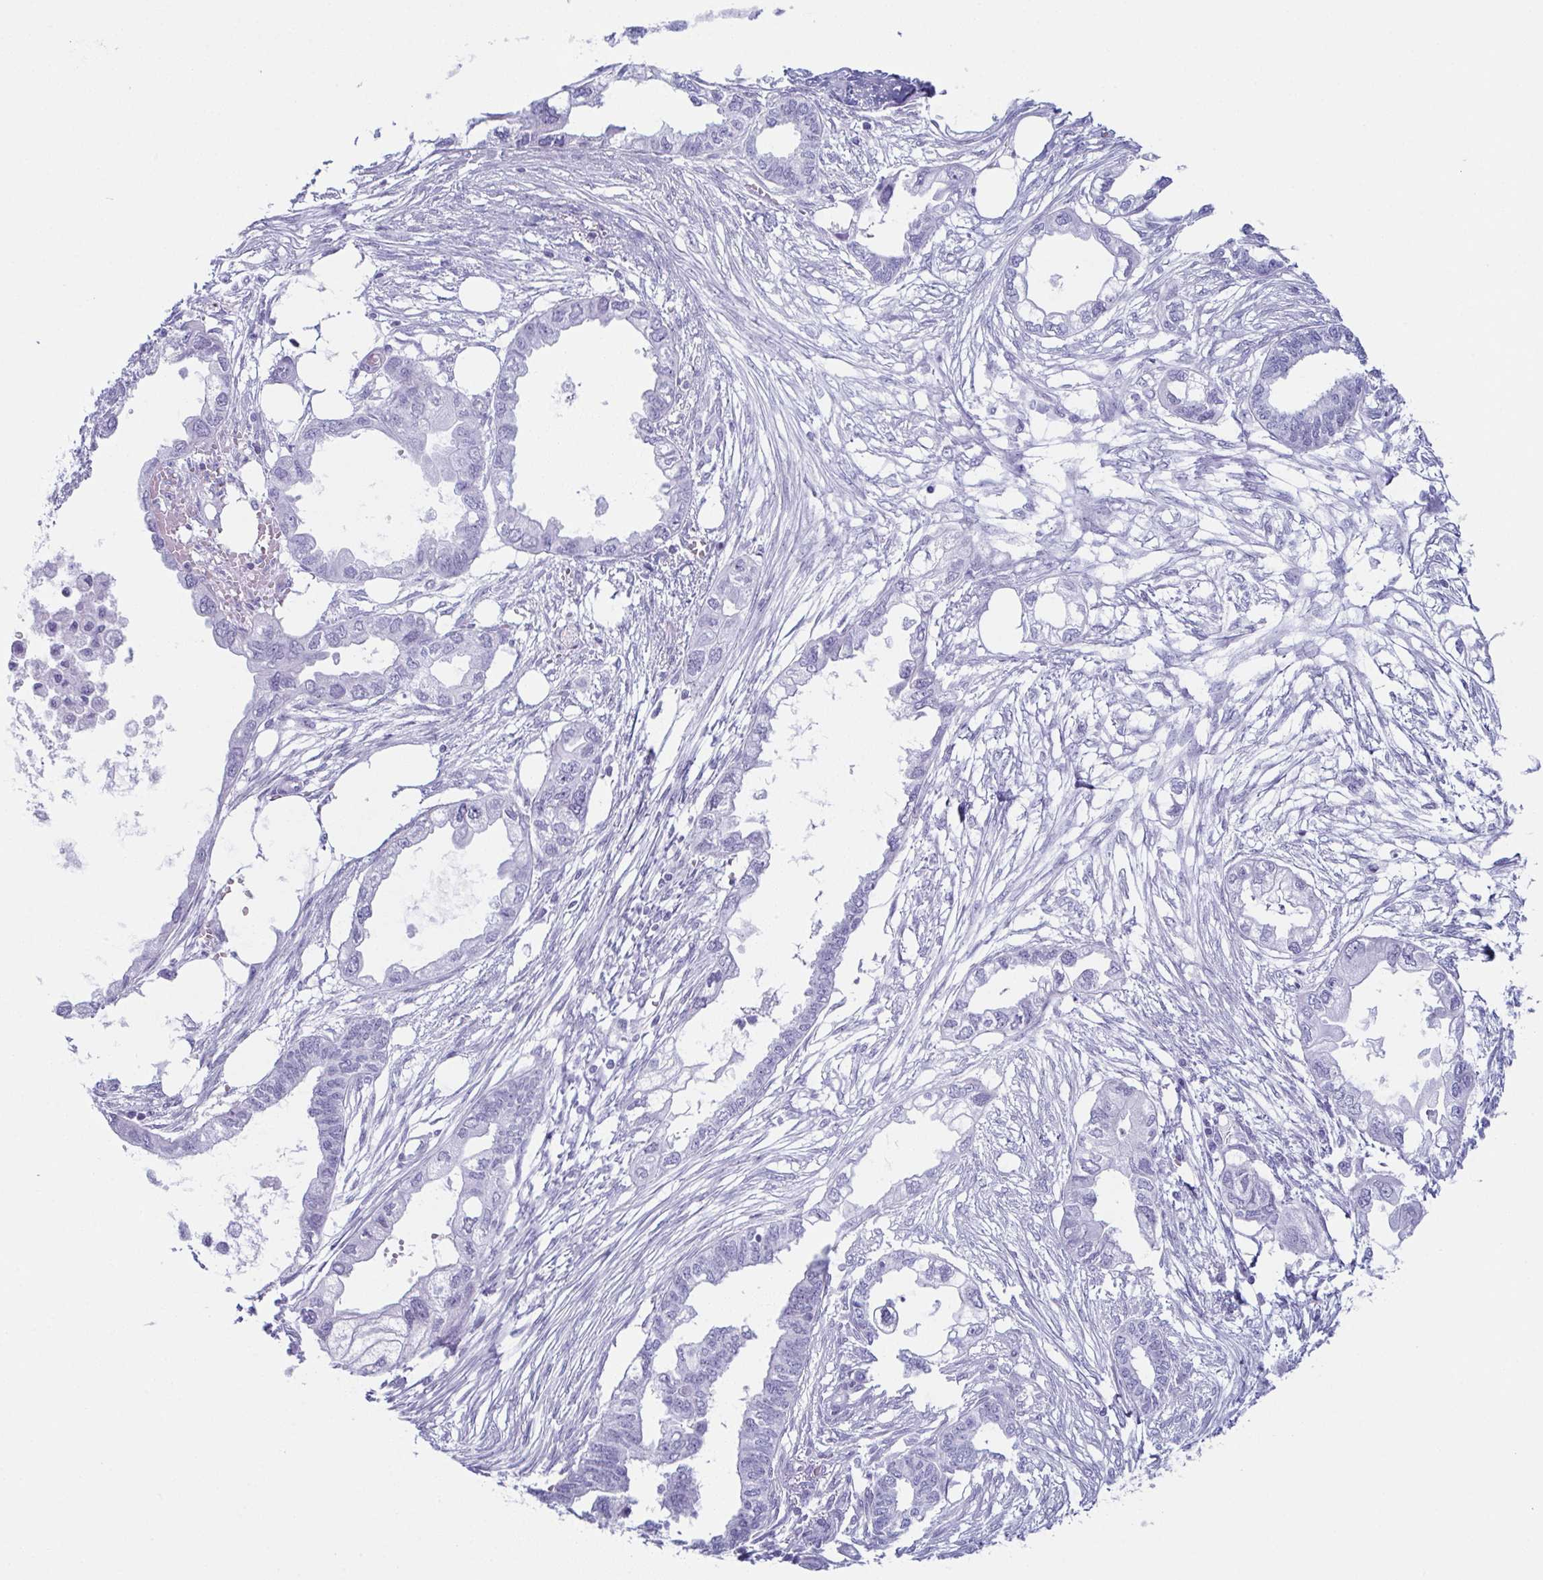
{"staining": {"intensity": "negative", "quantity": "none", "location": "none"}, "tissue": "endometrial cancer", "cell_type": "Tumor cells", "image_type": "cancer", "snomed": [{"axis": "morphology", "description": "Adenocarcinoma, NOS"}, {"axis": "morphology", "description": "Adenocarcinoma, metastatic, NOS"}, {"axis": "topography", "description": "Adipose tissue"}, {"axis": "topography", "description": "Endometrium"}], "caption": "Immunohistochemistry (IHC) photomicrograph of neoplastic tissue: human endometrial cancer stained with DAB displays no significant protein positivity in tumor cells. (Brightfield microscopy of DAB IHC at high magnification).", "gene": "ENKUR", "patient": {"sex": "female", "age": 67}}